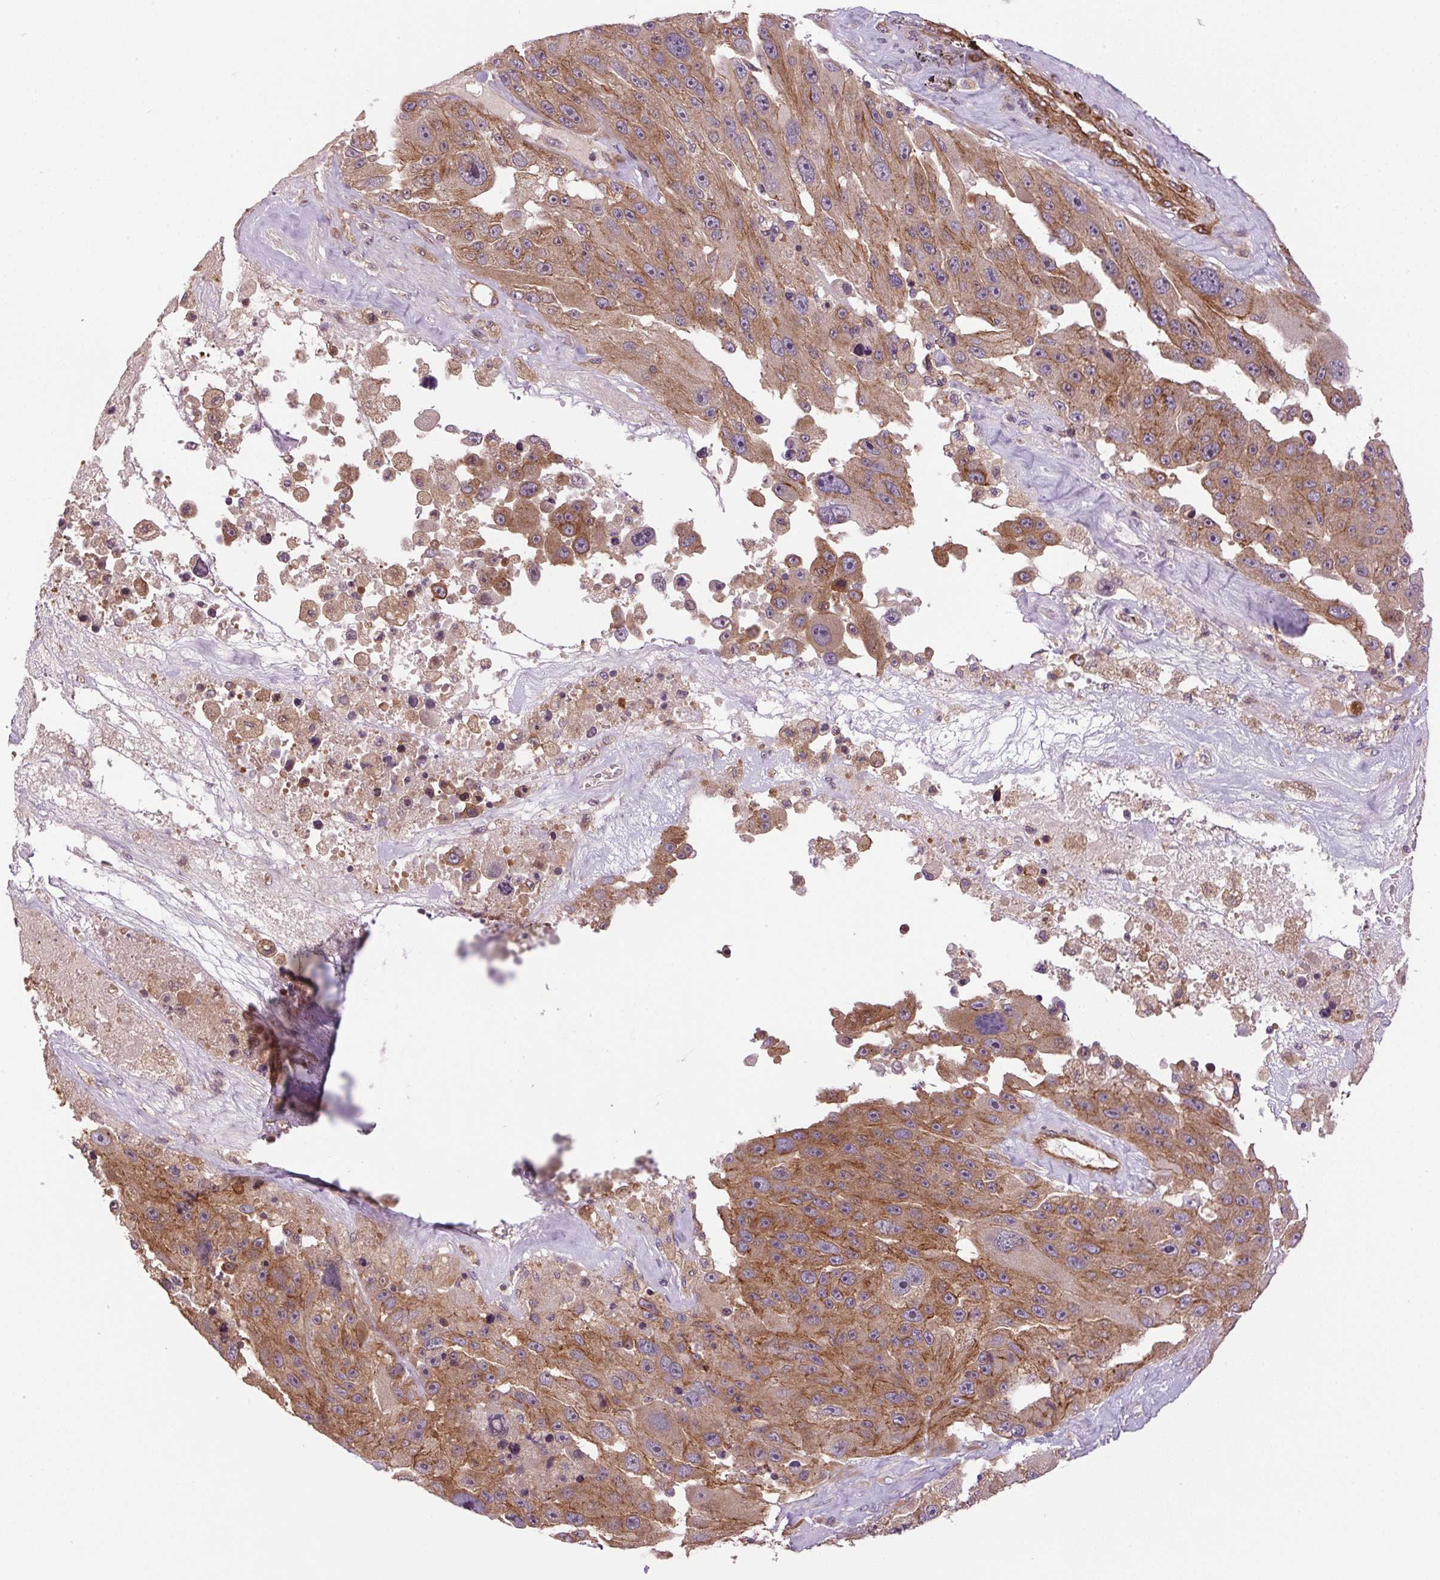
{"staining": {"intensity": "moderate", "quantity": ">75%", "location": "cytoplasmic/membranous"}, "tissue": "melanoma", "cell_type": "Tumor cells", "image_type": "cancer", "snomed": [{"axis": "morphology", "description": "Malignant melanoma, Metastatic site"}, {"axis": "topography", "description": "Lymph node"}], "caption": "This histopathology image reveals immunohistochemistry (IHC) staining of malignant melanoma (metastatic site), with medium moderate cytoplasmic/membranous positivity in approximately >75% of tumor cells.", "gene": "SEPTIN10", "patient": {"sex": "male", "age": 62}}